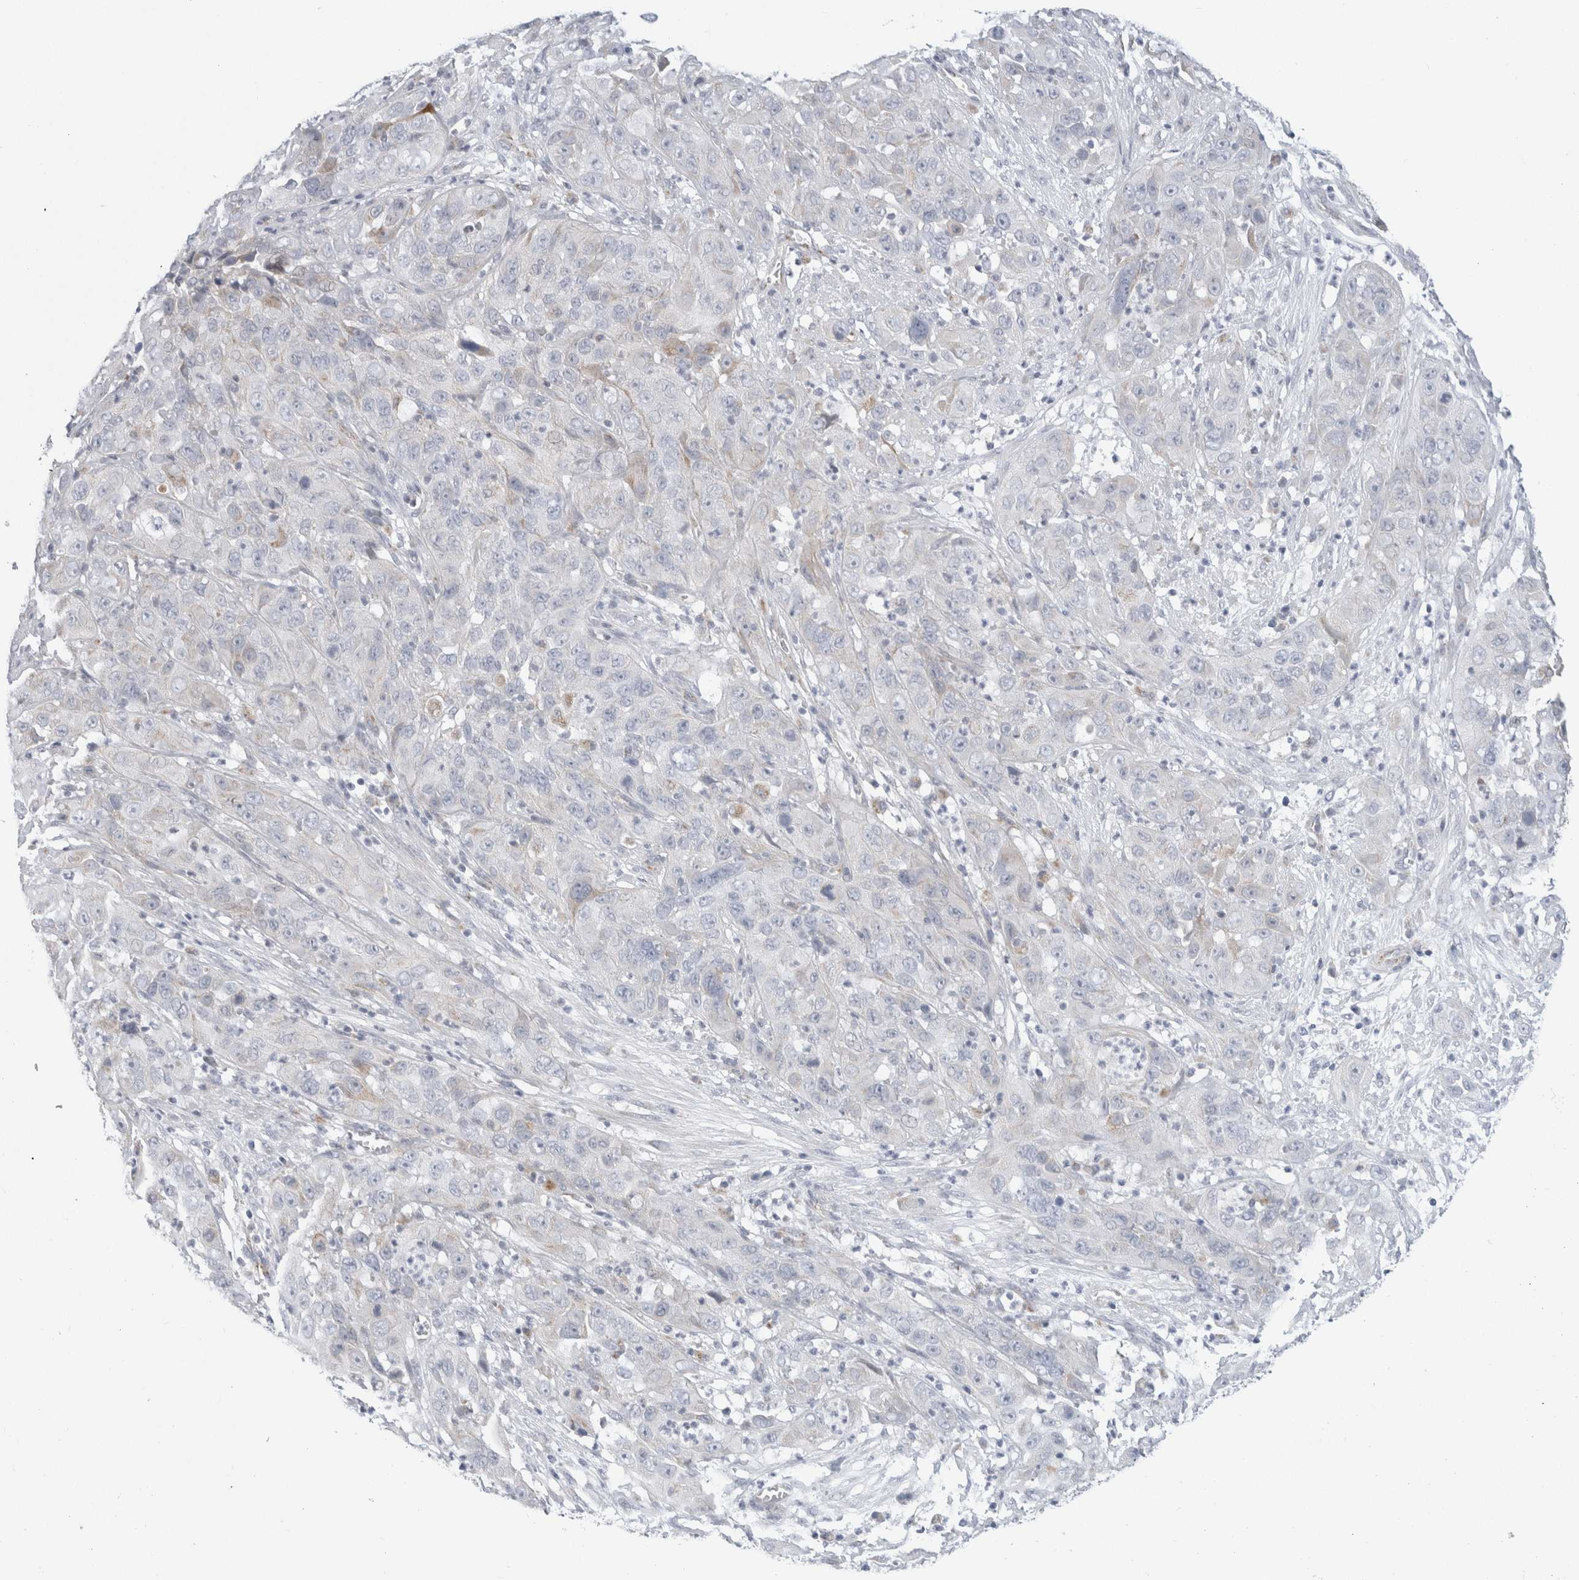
{"staining": {"intensity": "negative", "quantity": "none", "location": "none"}, "tissue": "cervical cancer", "cell_type": "Tumor cells", "image_type": "cancer", "snomed": [{"axis": "morphology", "description": "Squamous cell carcinoma, NOS"}, {"axis": "topography", "description": "Cervix"}], "caption": "Immunohistochemistry (IHC) photomicrograph of human cervical cancer stained for a protein (brown), which reveals no staining in tumor cells.", "gene": "FAHD1", "patient": {"sex": "female", "age": 32}}